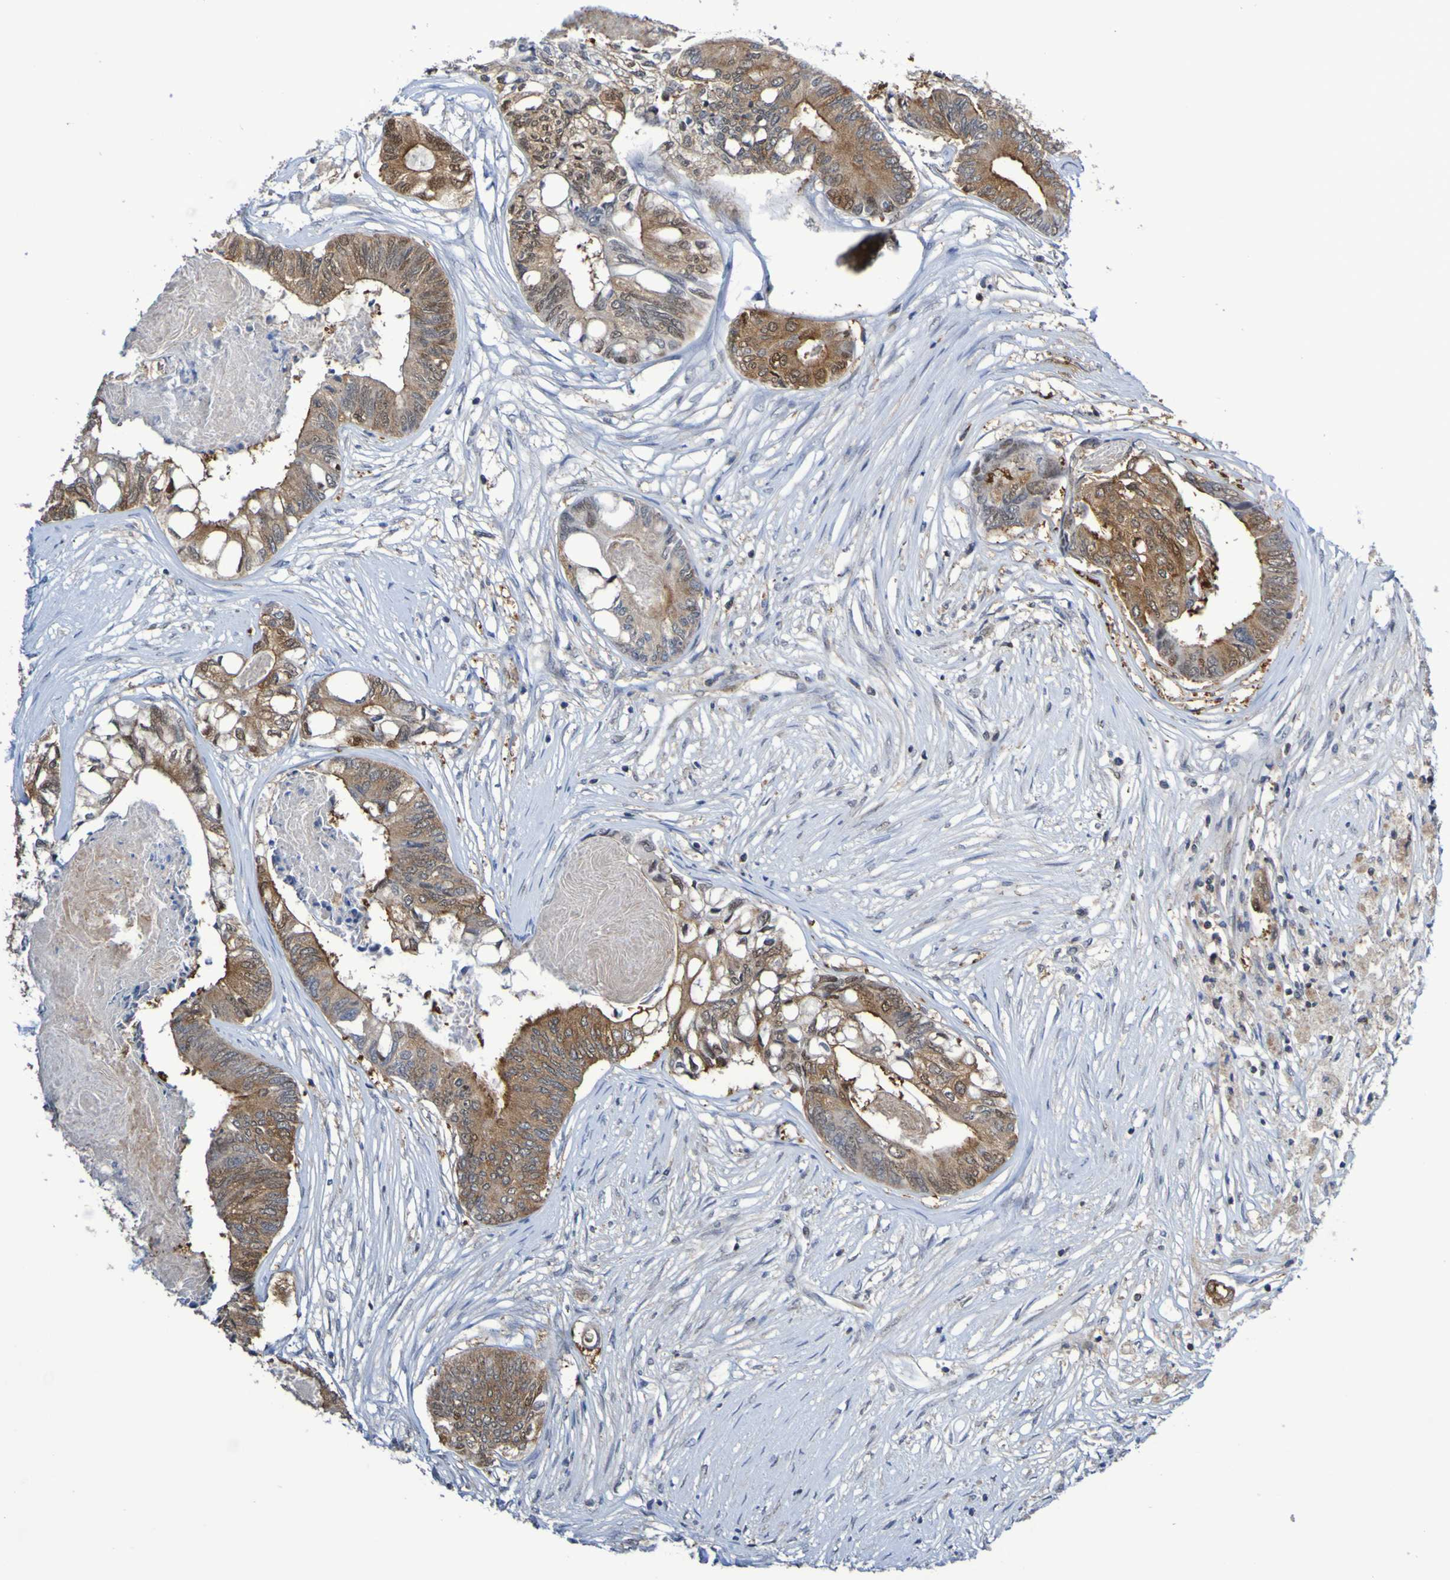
{"staining": {"intensity": "moderate", "quantity": ">75%", "location": "cytoplasmic/membranous"}, "tissue": "colorectal cancer", "cell_type": "Tumor cells", "image_type": "cancer", "snomed": [{"axis": "morphology", "description": "Adenocarcinoma, NOS"}, {"axis": "topography", "description": "Rectum"}], "caption": "Moderate cytoplasmic/membranous positivity for a protein is present in approximately >75% of tumor cells of adenocarcinoma (colorectal) using immunohistochemistry.", "gene": "ATIC", "patient": {"sex": "male", "age": 63}}